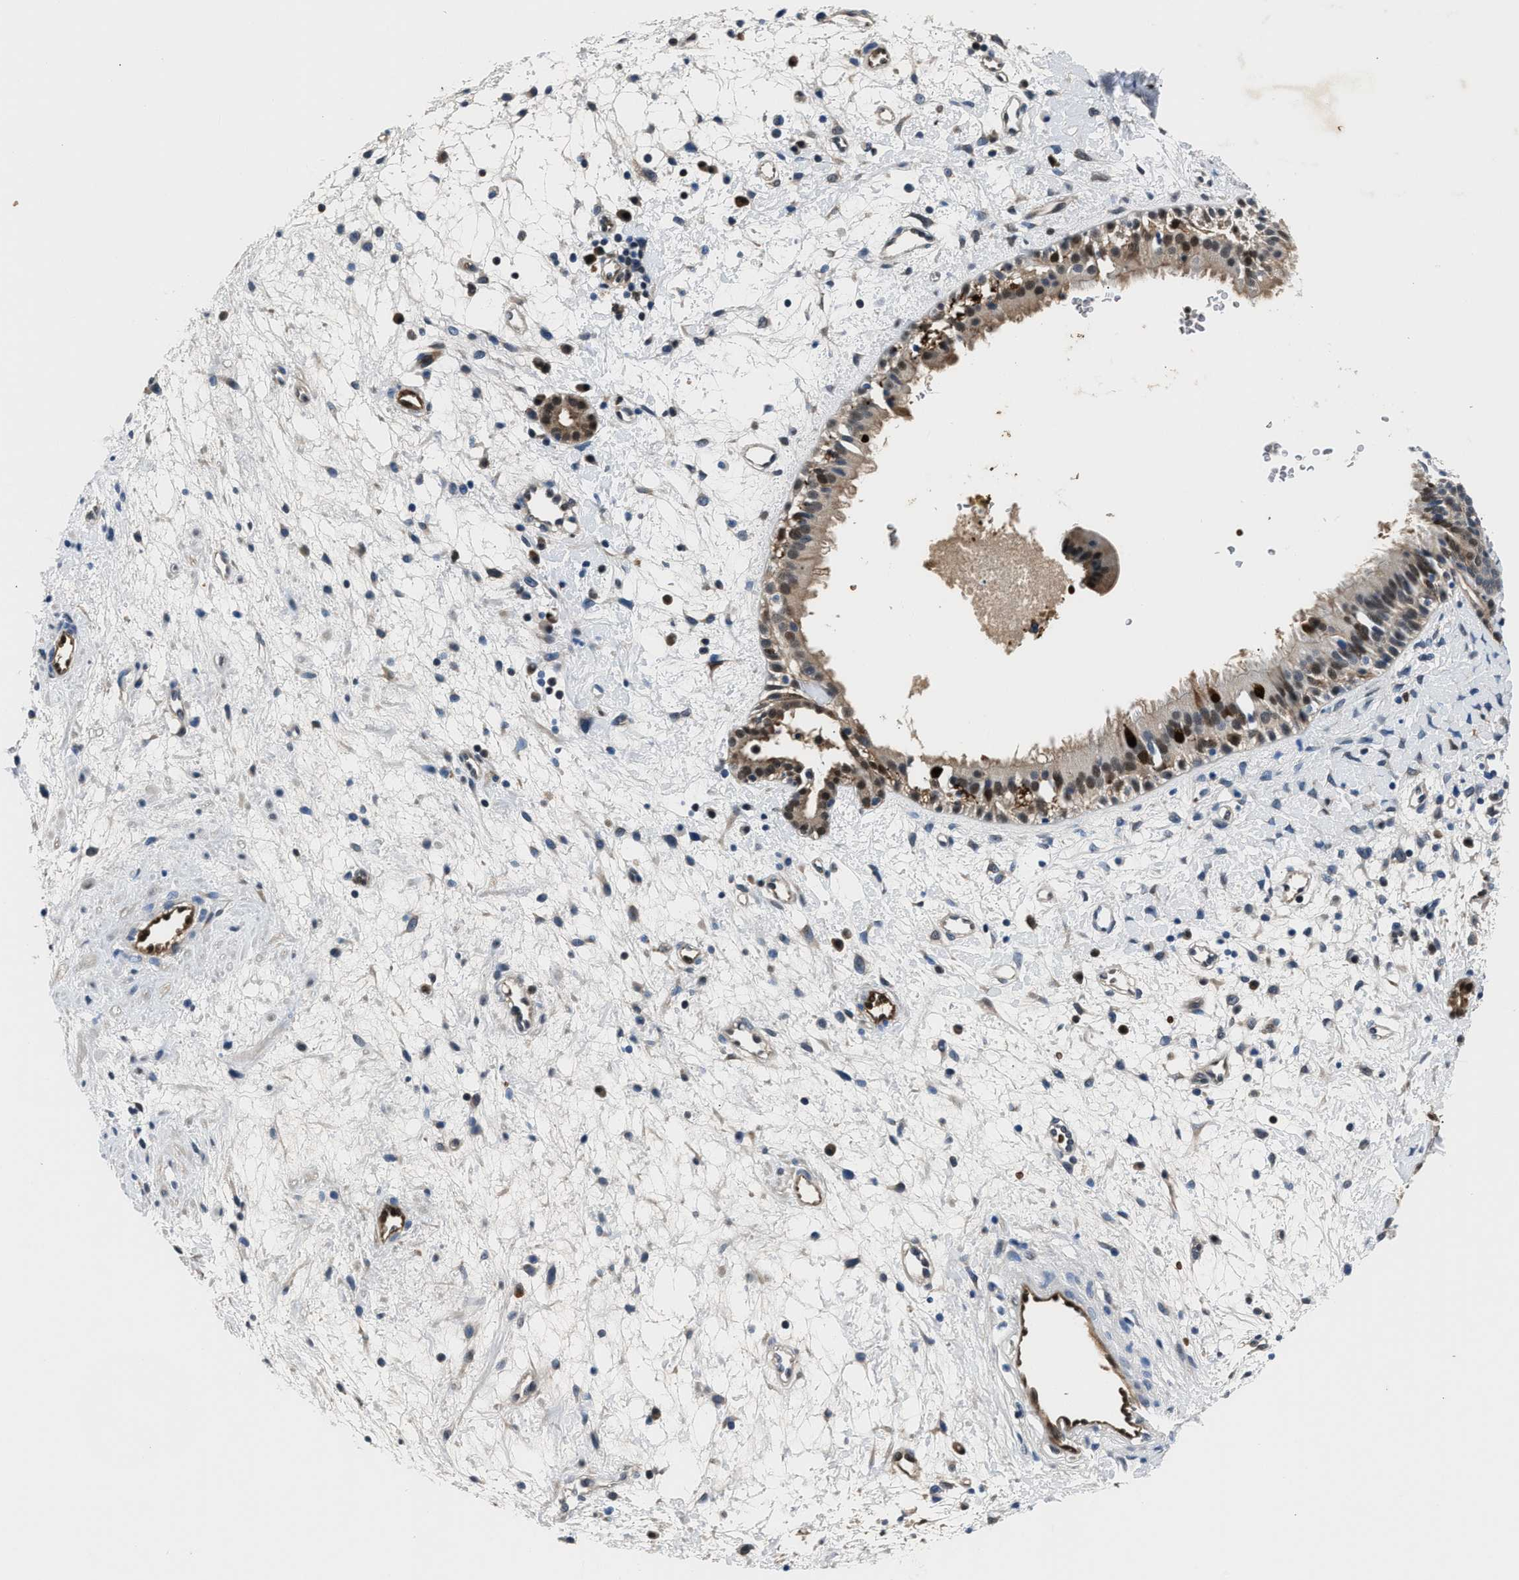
{"staining": {"intensity": "strong", "quantity": "<25%", "location": "nuclear"}, "tissue": "nasopharynx", "cell_type": "Respiratory epithelial cells", "image_type": "normal", "snomed": [{"axis": "morphology", "description": "Normal tissue, NOS"}, {"axis": "topography", "description": "Nasopharynx"}], "caption": "Immunohistochemical staining of normal human nasopharynx shows strong nuclear protein positivity in approximately <25% of respiratory epithelial cells. The staining was performed using DAB, with brown indicating positive protein expression. Nuclei are stained blue with hematoxylin.", "gene": "PPA1", "patient": {"sex": "male", "age": 22}}